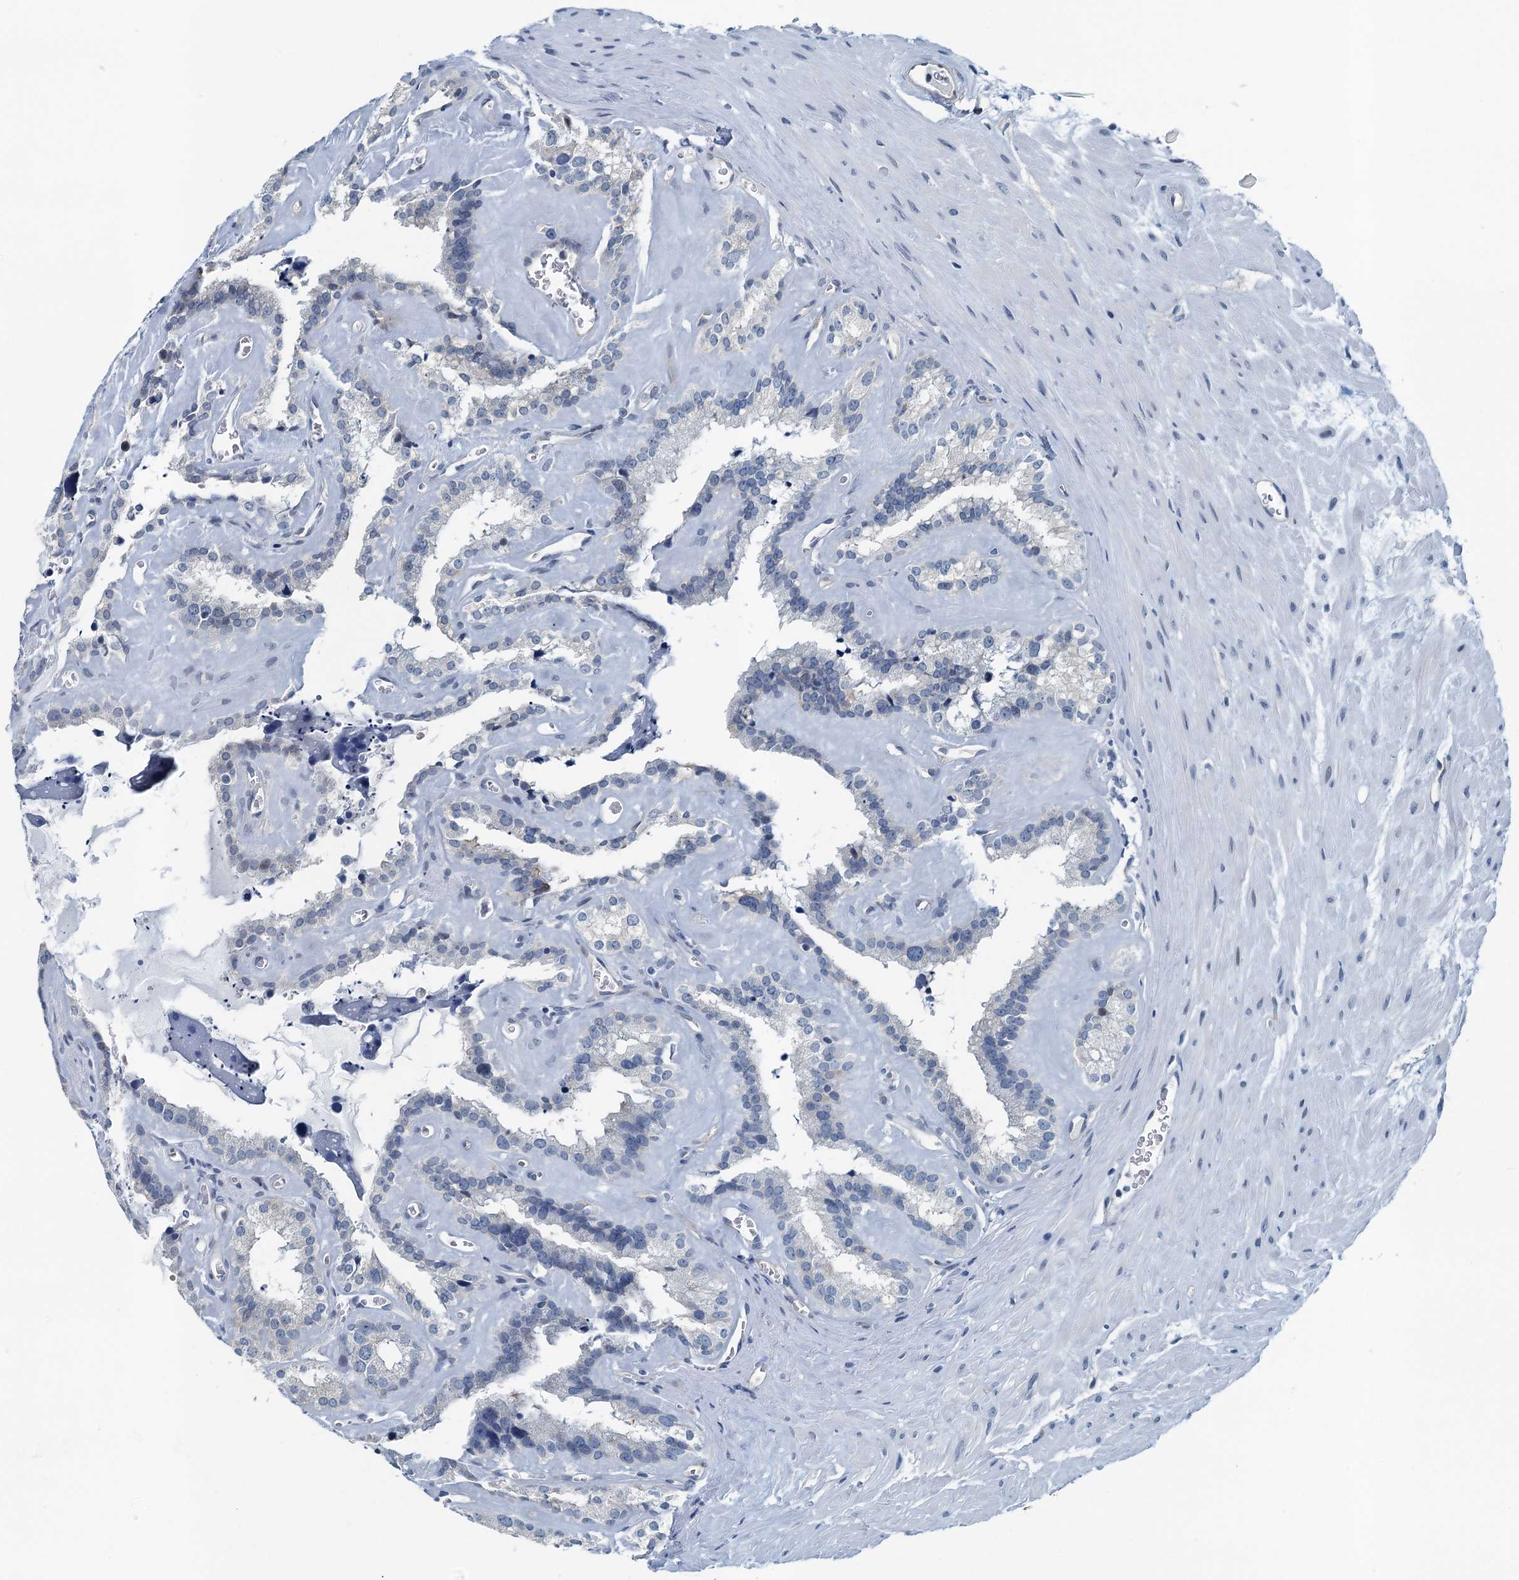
{"staining": {"intensity": "negative", "quantity": "none", "location": "none"}, "tissue": "seminal vesicle", "cell_type": "Glandular cells", "image_type": "normal", "snomed": [{"axis": "morphology", "description": "Normal tissue, NOS"}, {"axis": "topography", "description": "Prostate"}, {"axis": "topography", "description": "Seminal veicle"}], "caption": "Seminal vesicle was stained to show a protein in brown. There is no significant expression in glandular cells. (DAB (3,3'-diaminobenzidine) immunohistochemistry, high magnification).", "gene": "GFOD2", "patient": {"sex": "male", "age": 59}}